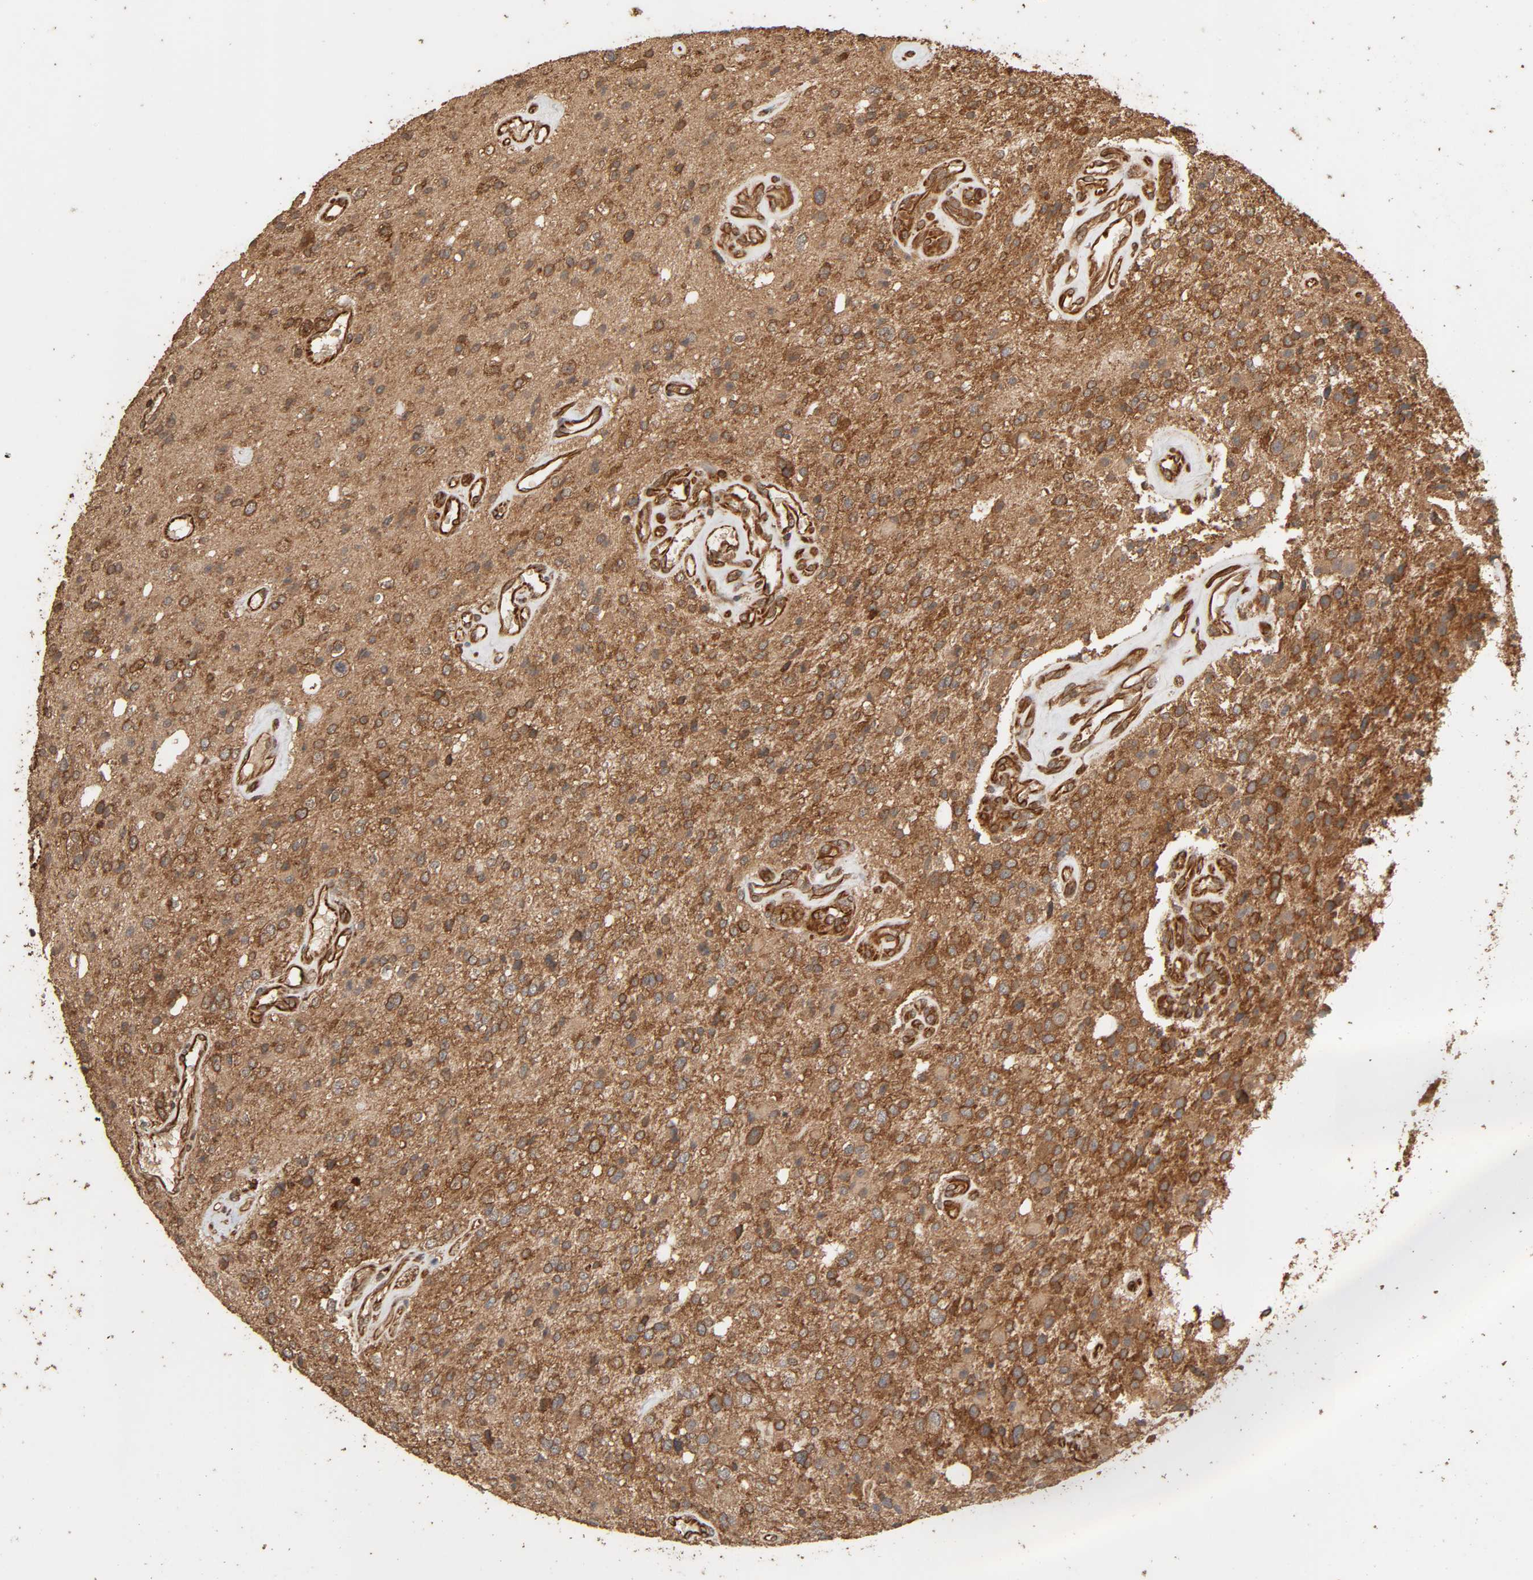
{"staining": {"intensity": "strong", "quantity": "25%-75%", "location": "cytoplasmic/membranous"}, "tissue": "glioma", "cell_type": "Tumor cells", "image_type": "cancer", "snomed": [{"axis": "morphology", "description": "Glioma, malignant, High grade"}, {"axis": "topography", "description": "Brain"}], "caption": "Immunohistochemistry (DAB (3,3'-diaminobenzidine)) staining of glioma displays strong cytoplasmic/membranous protein positivity in approximately 25%-75% of tumor cells.", "gene": "RPS6KA6", "patient": {"sex": "male", "age": 47}}